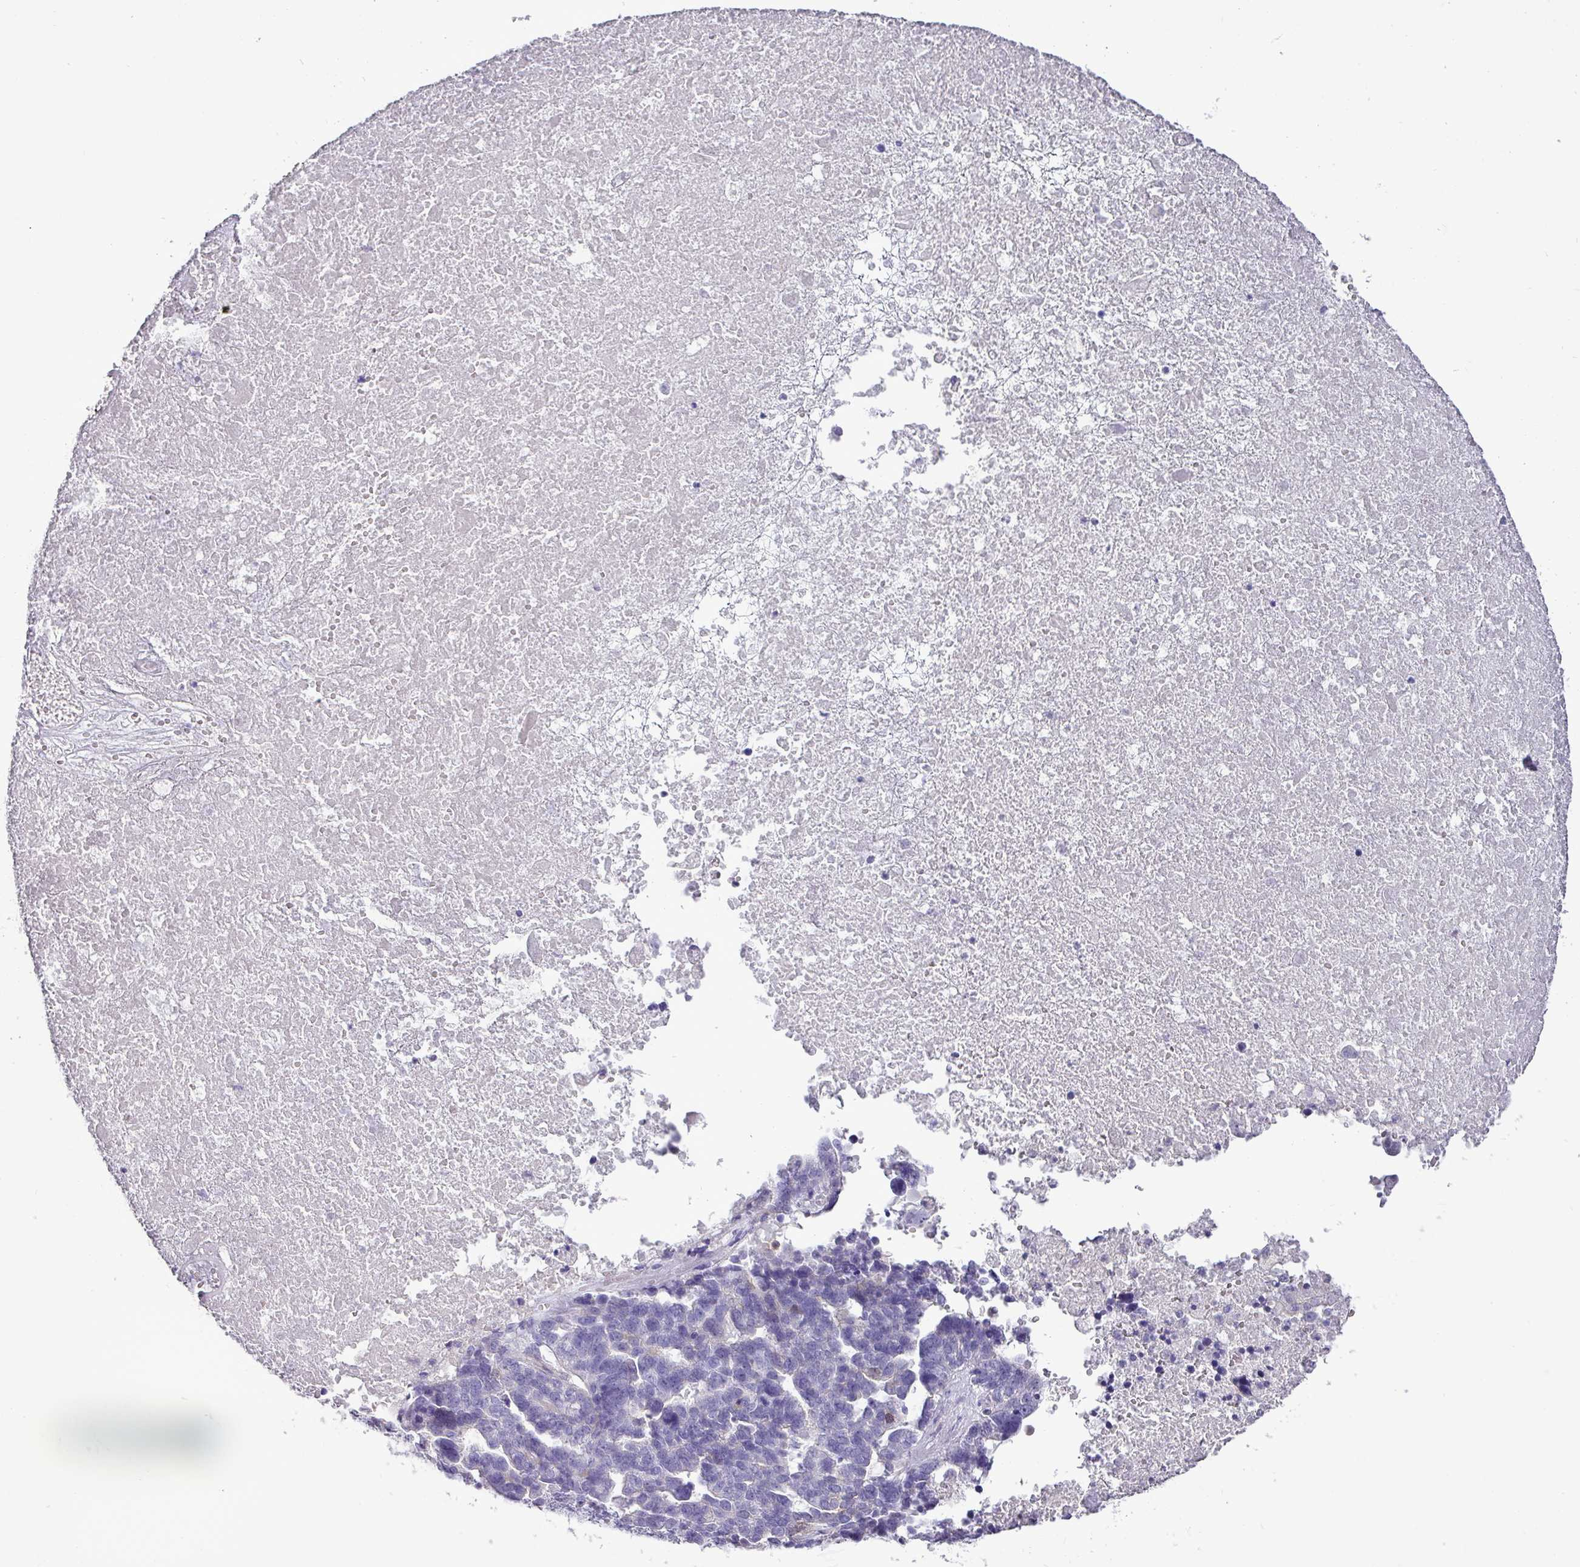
{"staining": {"intensity": "weak", "quantity": "<25%", "location": "cytoplasmic/membranous"}, "tissue": "ovarian cancer", "cell_type": "Tumor cells", "image_type": "cancer", "snomed": [{"axis": "morphology", "description": "Cystadenocarcinoma, serous, NOS"}, {"axis": "topography", "description": "Ovary"}], "caption": "IHC of human ovarian cancer exhibits no expression in tumor cells.", "gene": "GSTA3", "patient": {"sex": "female", "age": 59}}